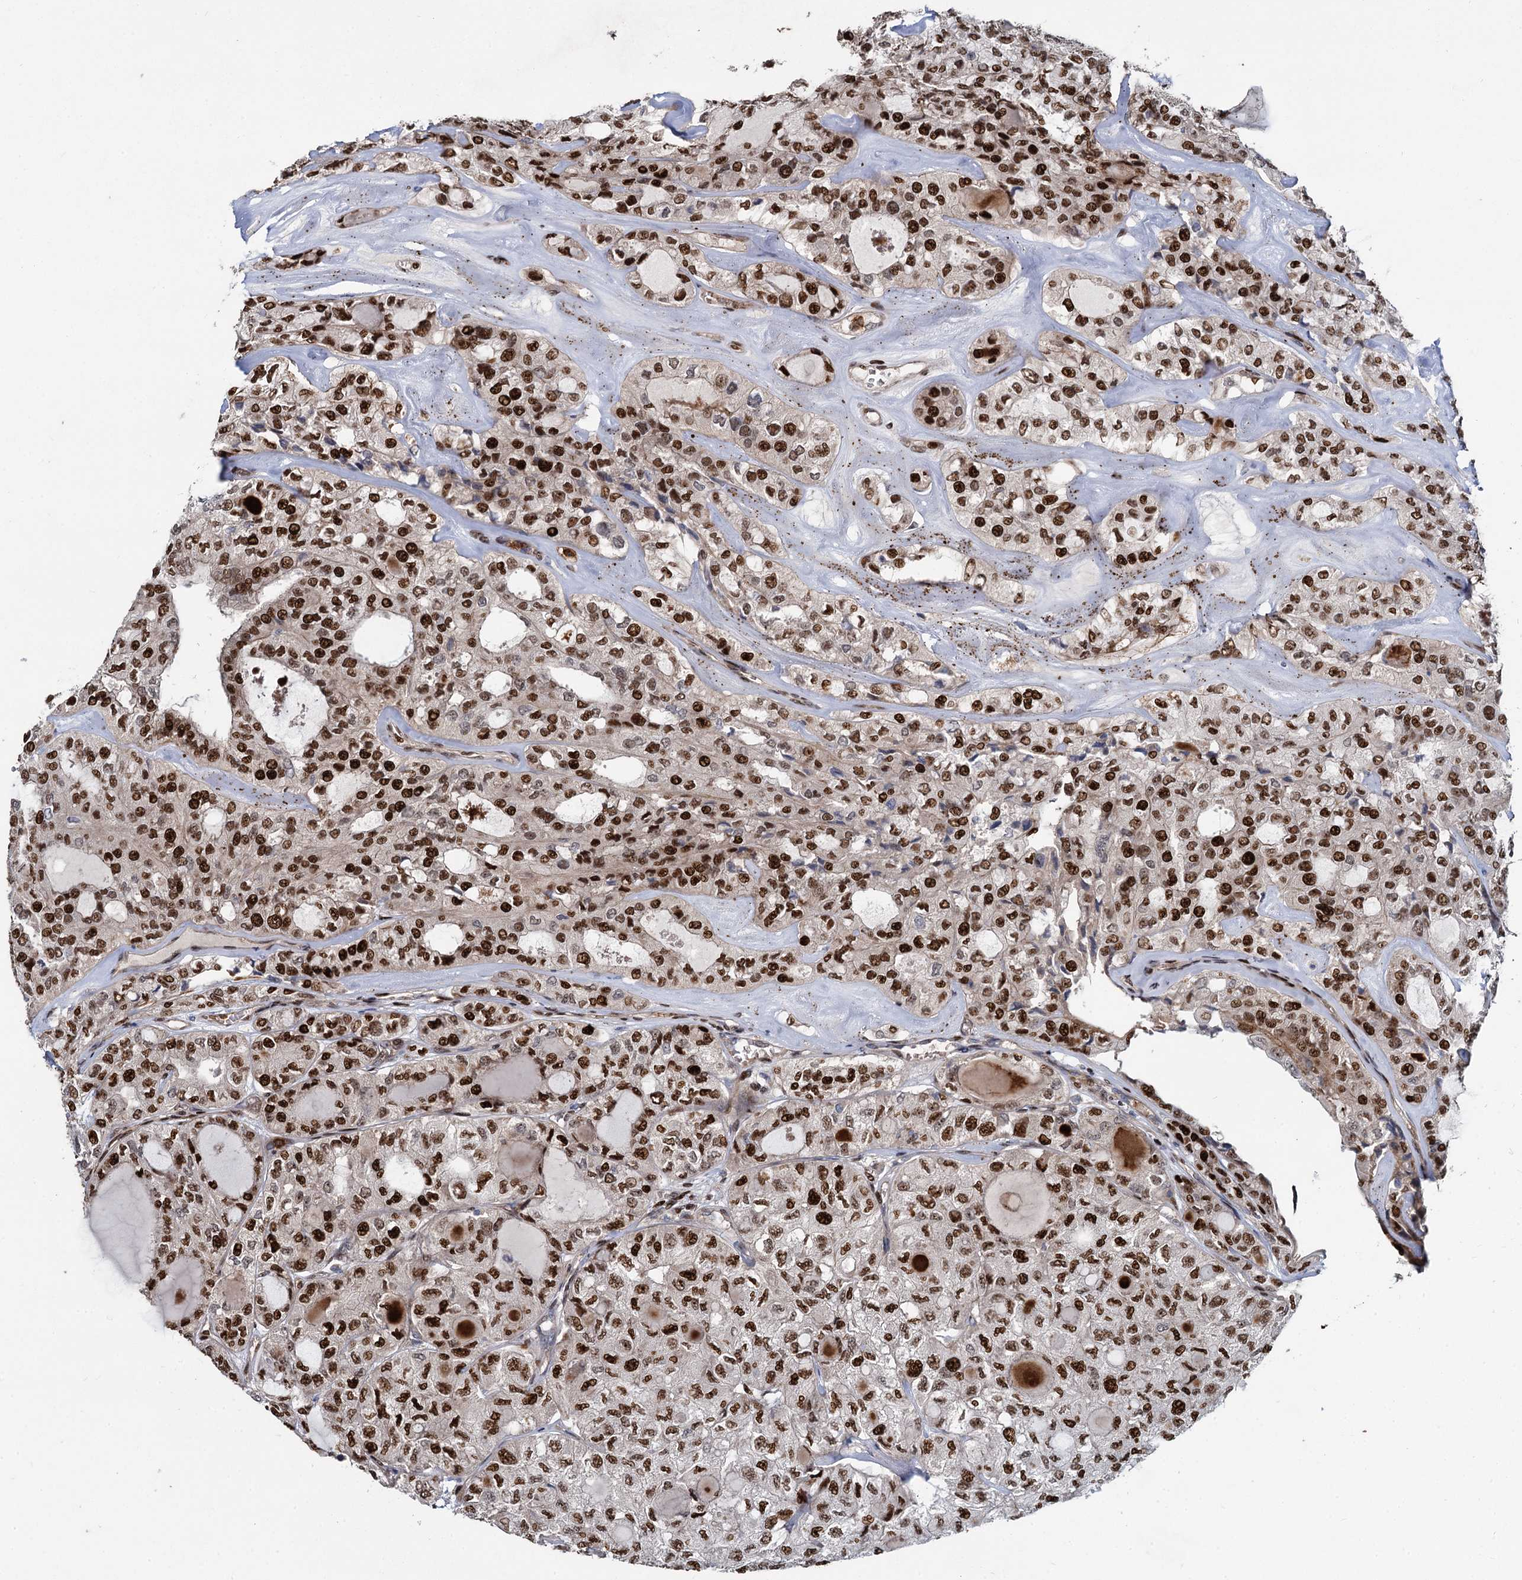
{"staining": {"intensity": "strong", "quantity": ">75%", "location": "nuclear"}, "tissue": "thyroid cancer", "cell_type": "Tumor cells", "image_type": "cancer", "snomed": [{"axis": "morphology", "description": "Follicular adenoma carcinoma, NOS"}, {"axis": "topography", "description": "Thyroid gland"}], "caption": "Tumor cells show strong nuclear expression in approximately >75% of cells in follicular adenoma carcinoma (thyroid). The staining was performed using DAB to visualize the protein expression in brown, while the nuclei were stained in blue with hematoxylin (Magnification: 20x).", "gene": "ANKRD49", "patient": {"sex": "male", "age": 75}}